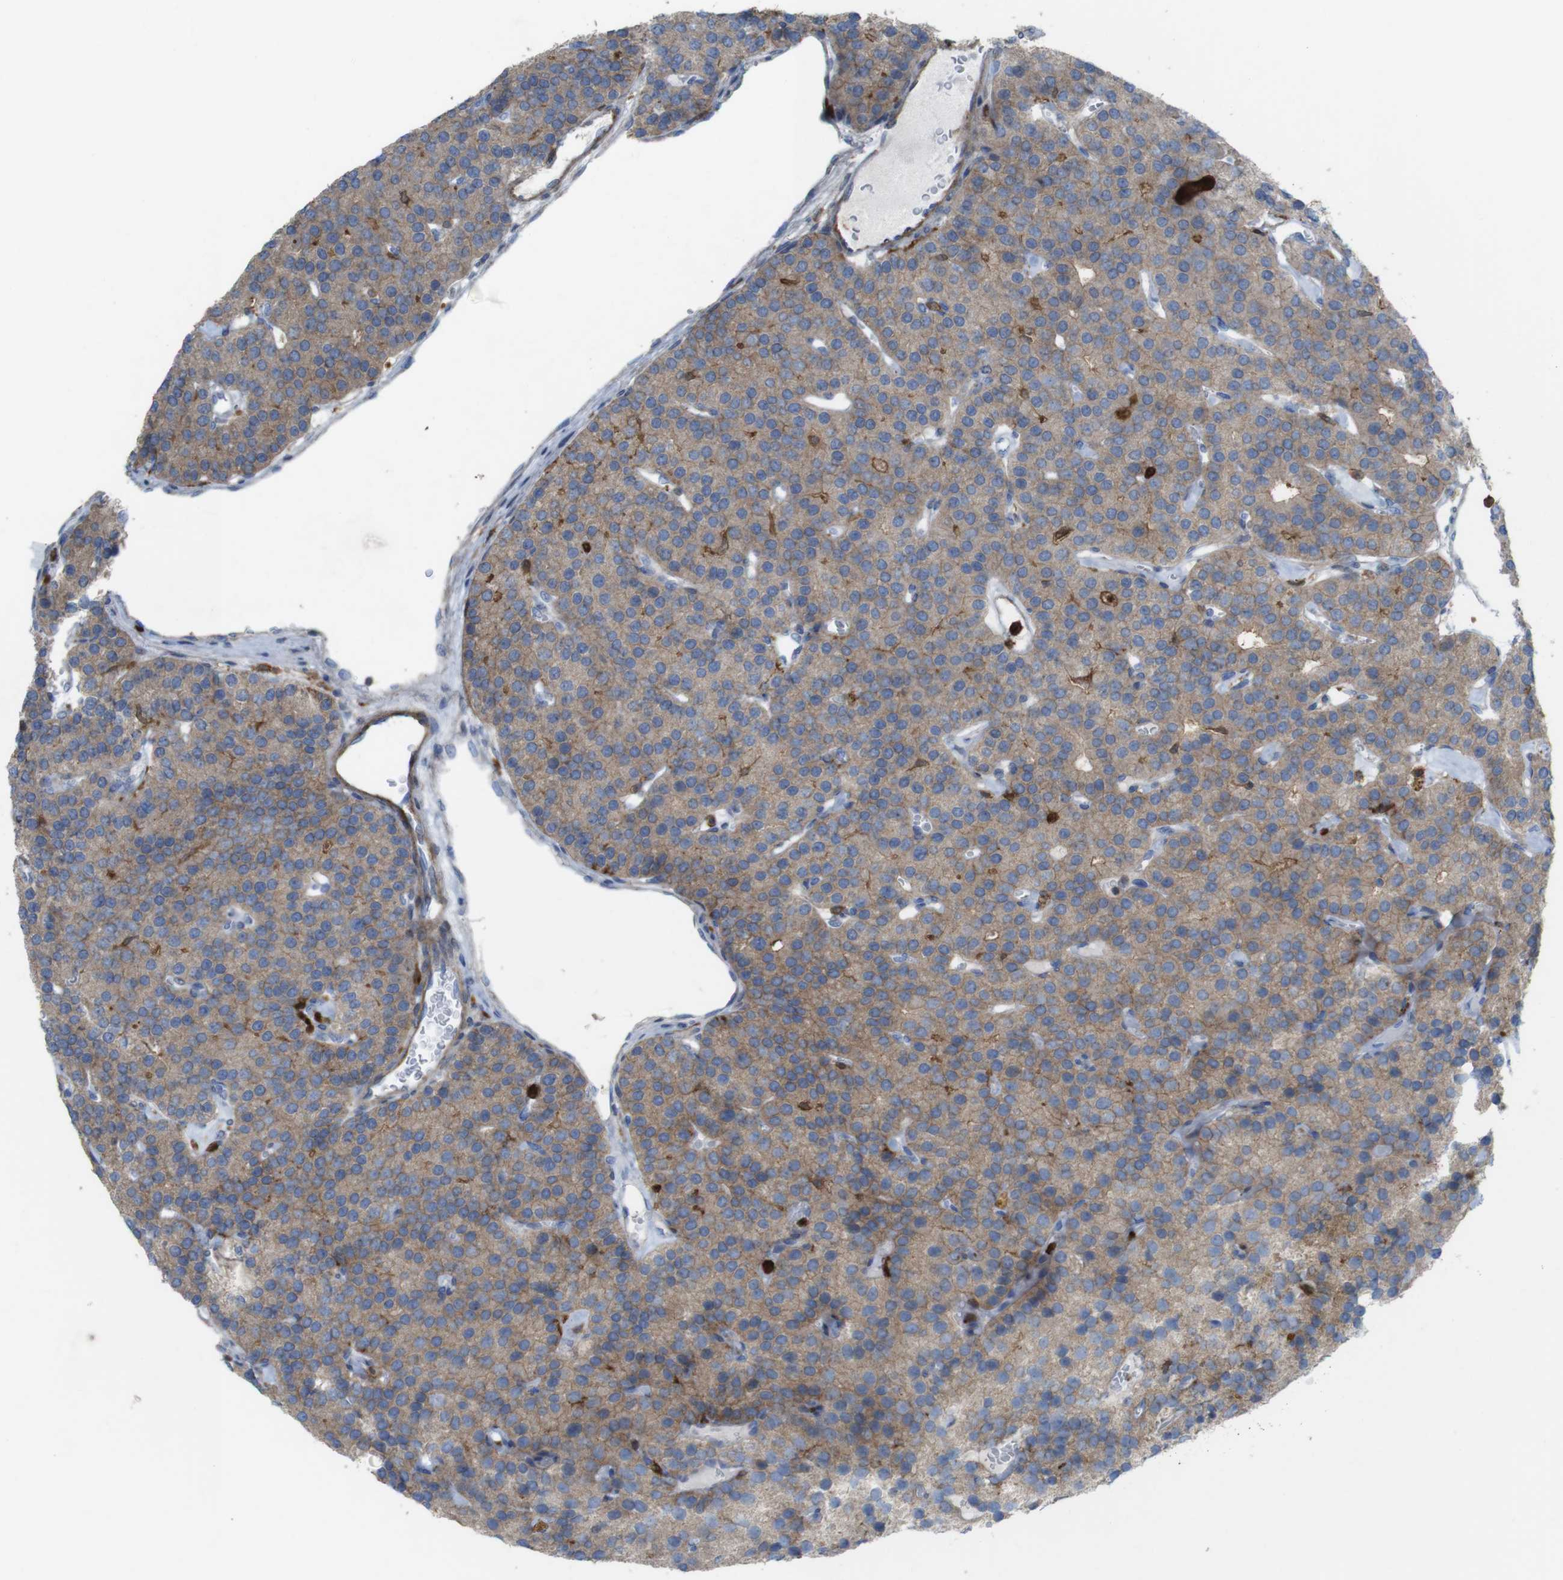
{"staining": {"intensity": "moderate", "quantity": ">75%", "location": "cytoplasmic/membranous"}, "tissue": "parathyroid gland", "cell_type": "Glandular cells", "image_type": "normal", "snomed": [{"axis": "morphology", "description": "Normal tissue, NOS"}, {"axis": "morphology", "description": "Adenoma, NOS"}, {"axis": "topography", "description": "Parathyroid gland"}], "caption": "This is an image of immunohistochemistry staining of benign parathyroid gland, which shows moderate positivity in the cytoplasmic/membranous of glandular cells.", "gene": "PRKCD", "patient": {"sex": "female", "age": 86}}